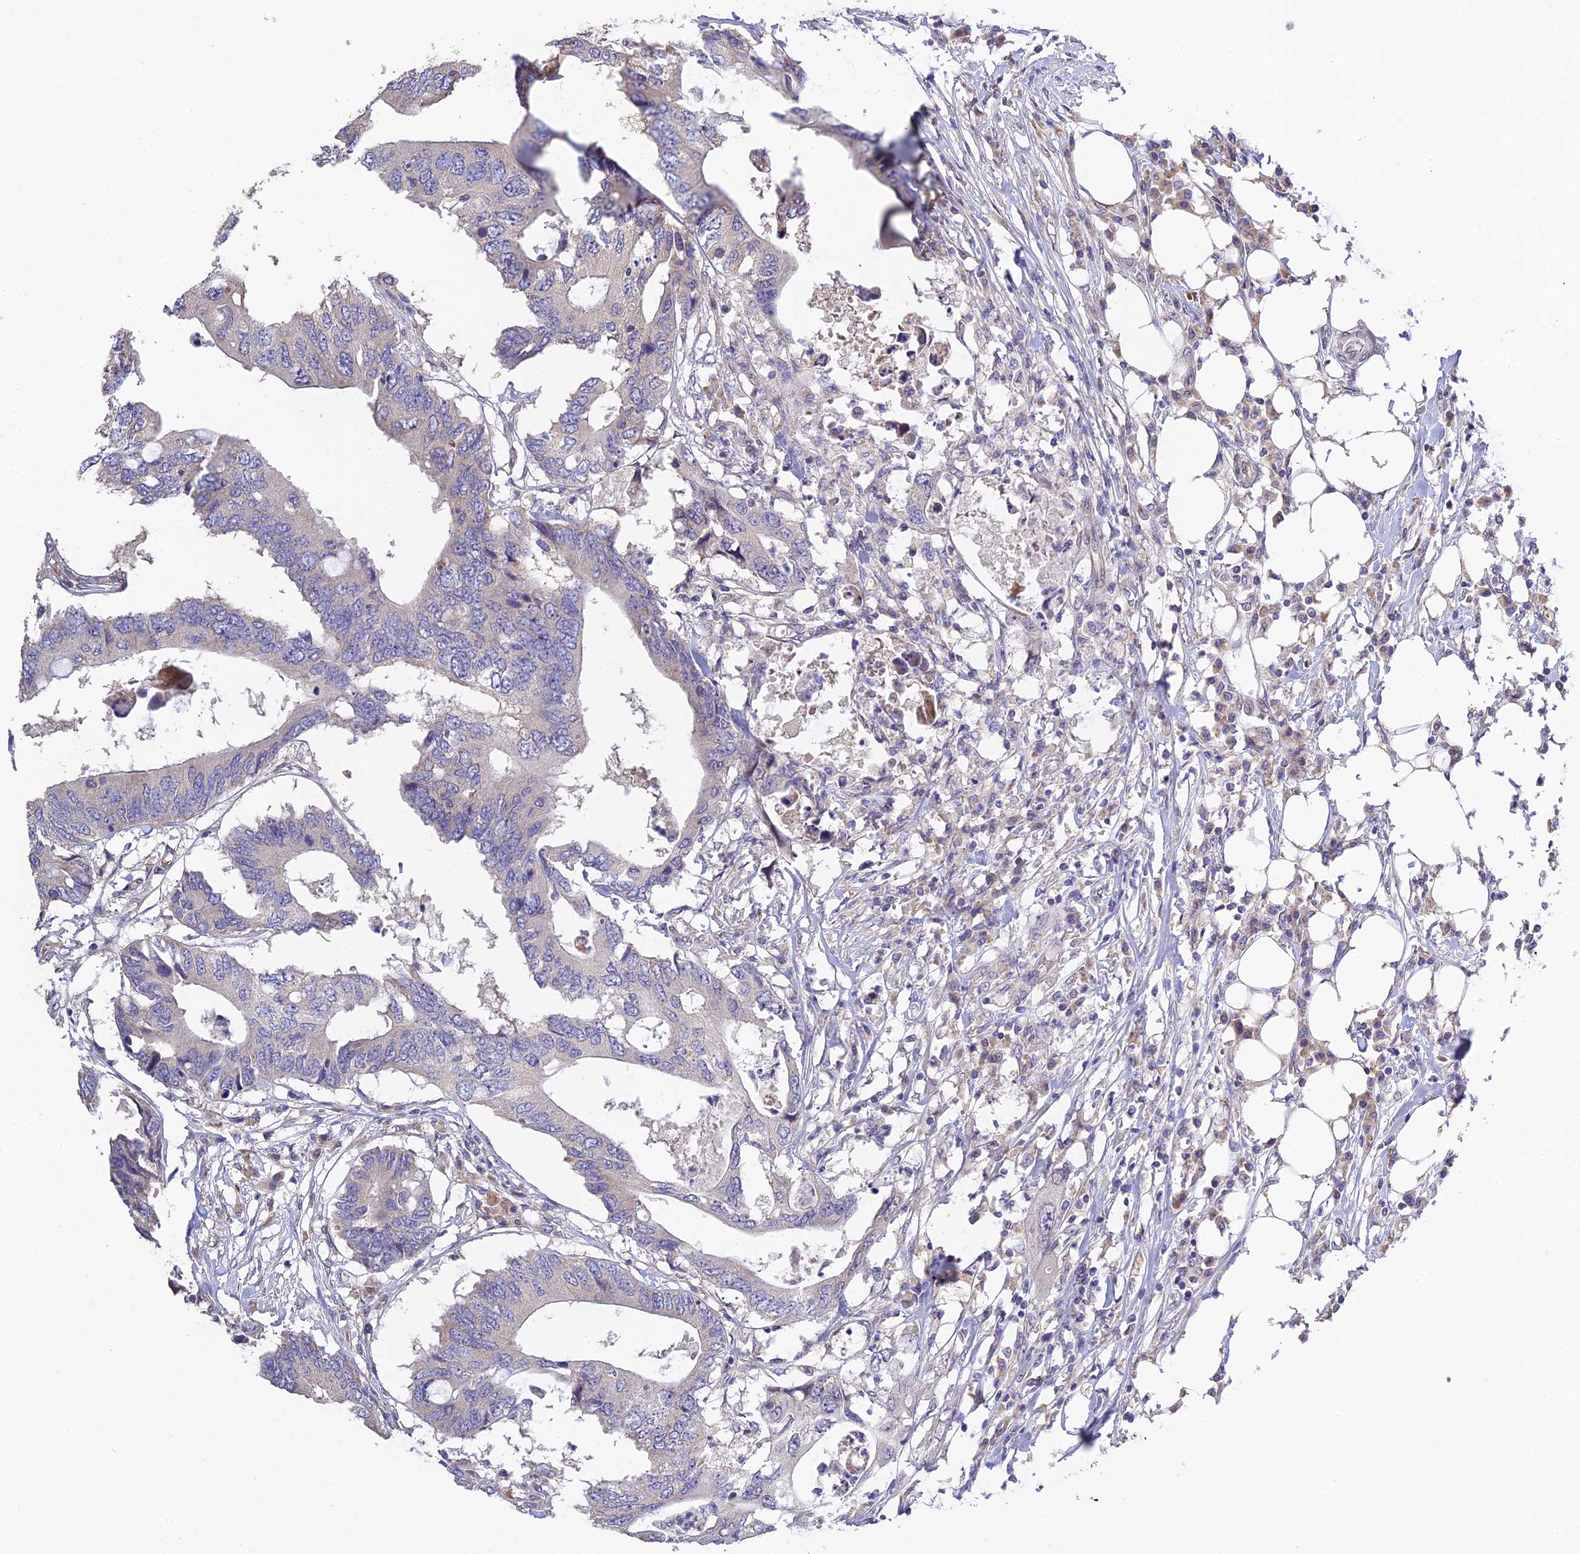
{"staining": {"intensity": "negative", "quantity": "none", "location": "none"}, "tissue": "colorectal cancer", "cell_type": "Tumor cells", "image_type": "cancer", "snomed": [{"axis": "morphology", "description": "Adenocarcinoma, NOS"}, {"axis": "topography", "description": "Colon"}], "caption": "A micrograph of colorectal cancer stained for a protein demonstrates no brown staining in tumor cells.", "gene": "MGAT2", "patient": {"sex": "male", "age": 71}}